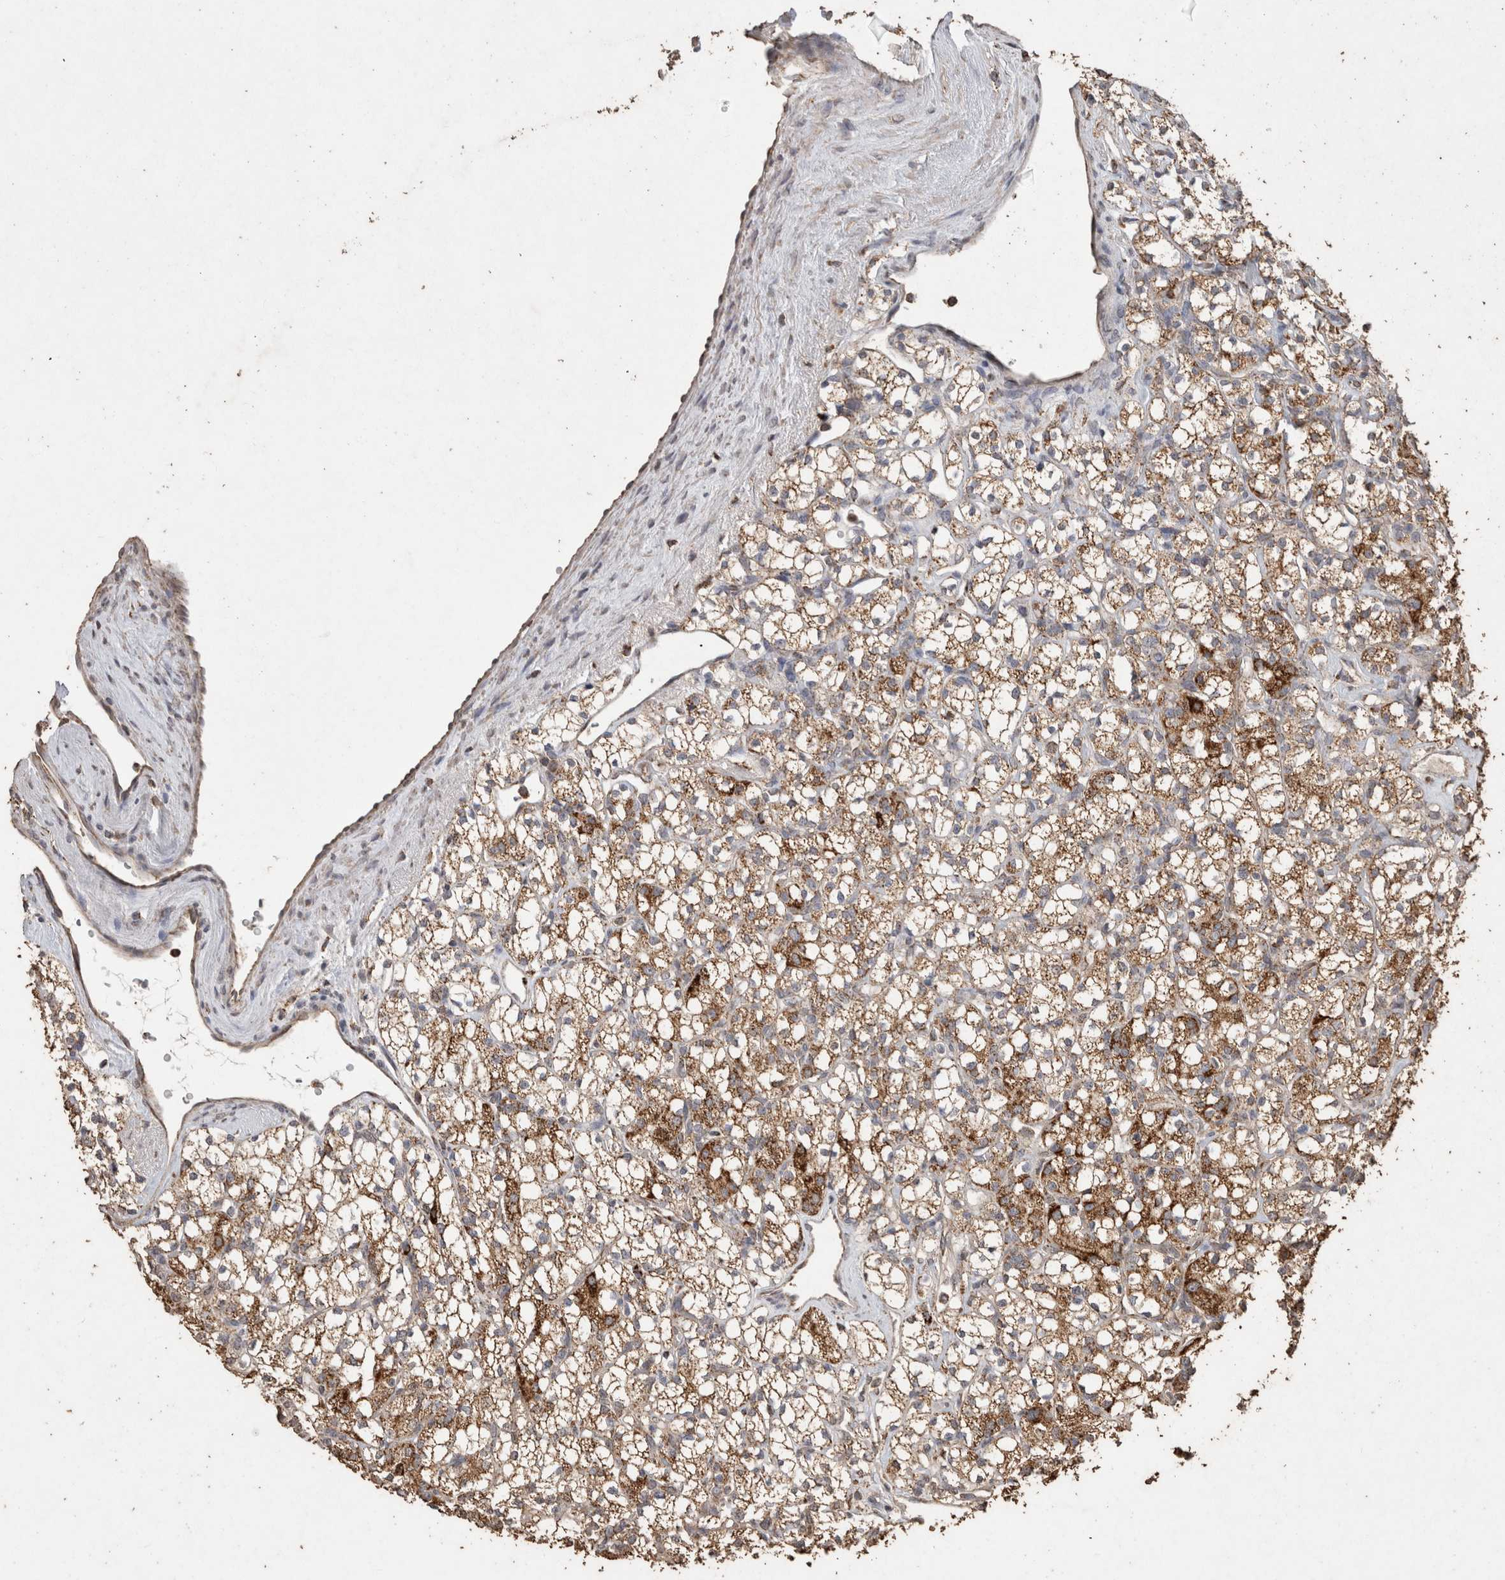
{"staining": {"intensity": "strong", "quantity": ">75%", "location": "cytoplasmic/membranous"}, "tissue": "renal cancer", "cell_type": "Tumor cells", "image_type": "cancer", "snomed": [{"axis": "morphology", "description": "Adenocarcinoma, NOS"}, {"axis": "topography", "description": "Kidney"}], "caption": "Immunohistochemistry of renal adenocarcinoma demonstrates high levels of strong cytoplasmic/membranous positivity in about >75% of tumor cells.", "gene": "ACADM", "patient": {"sex": "male", "age": 77}}